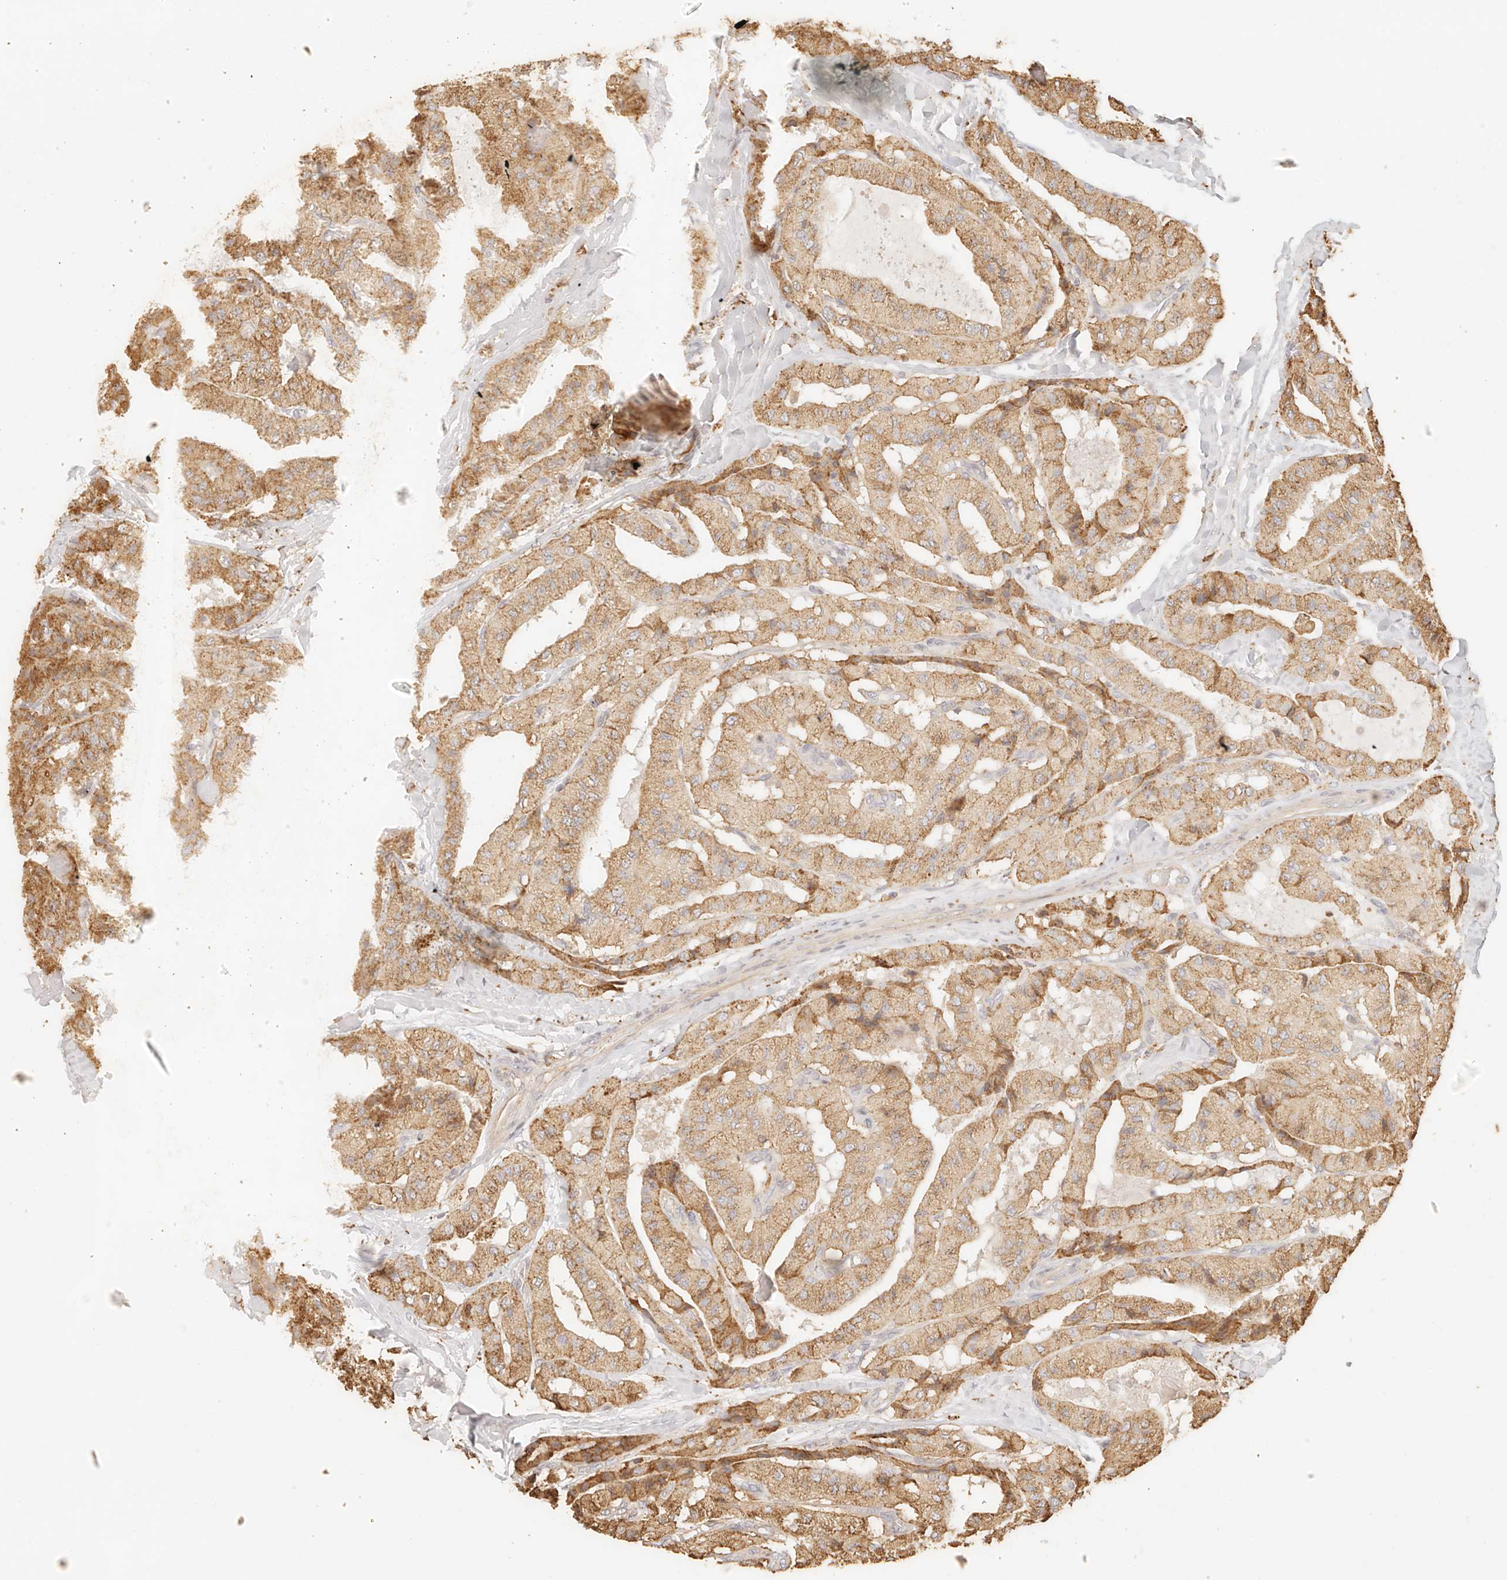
{"staining": {"intensity": "moderate", "quantity": ">75%", "location": "cytoplasmic/membranous"}, "tissue": "thyroid cancer", "cell_type": "Tumor cells", "image_type": "cancer", "snomed": [{"axis": "morphology", "description": "Papillary adenocarcinoma, NOS"}, {"axis": "topography", "description": "Thyroid gland"}], "caption": "Protein analysis of thyroid cancer (papillary adenocarcinoma) tissue shows moderate cytoplasmic/membranous positivity in about >75% of tumor cells.", "gene": "CNMD", "patient": {"sex": "female", "age": 59}}